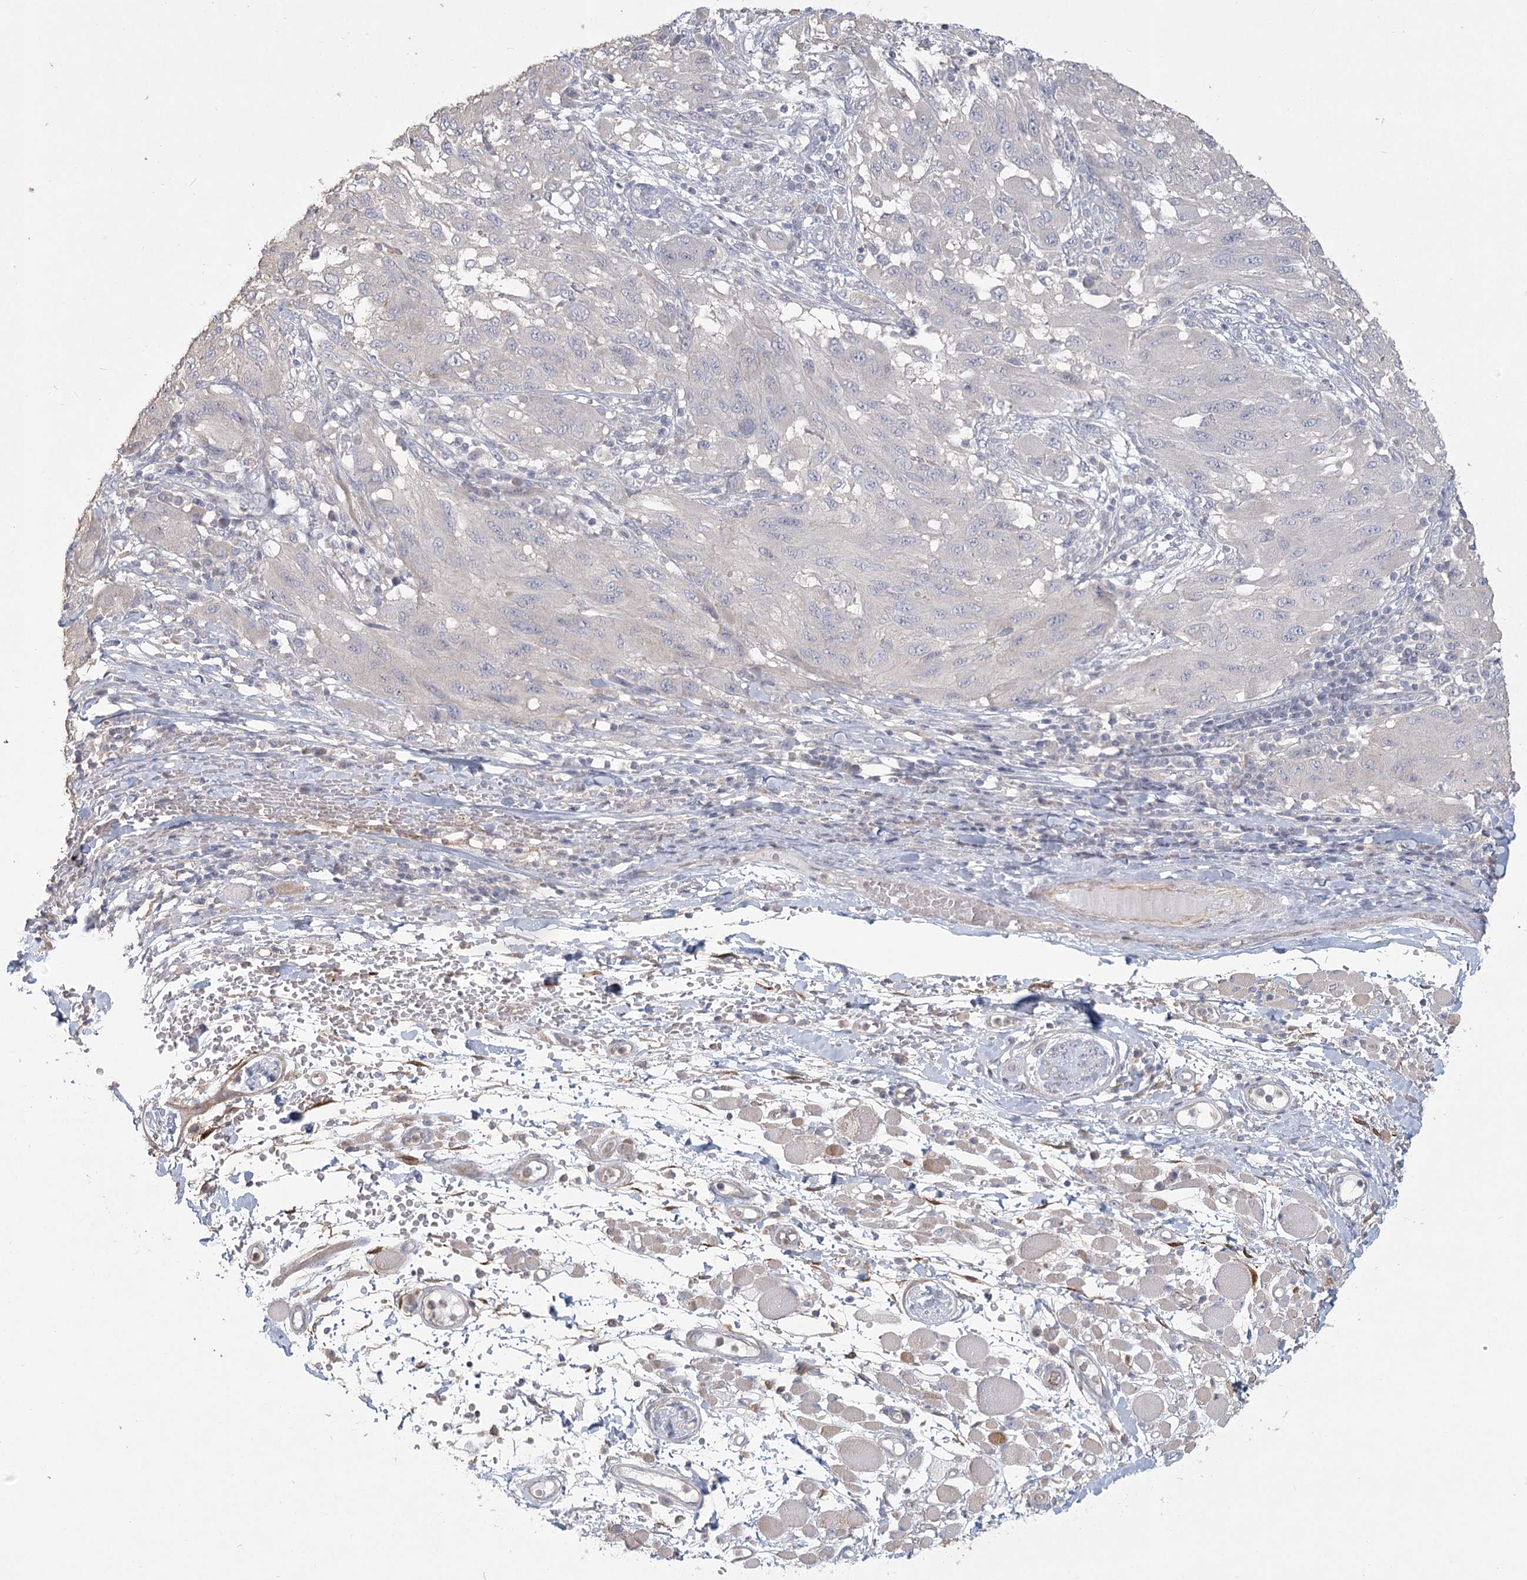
{"staining": {"intensity": "negative", "quantity": "none", "location": "none"}, "tissue": "melanoma", "cell_type": "Tumor cells", "image_type": "cancer", "snomed": [{"axis": "morphology", "description": "Malignant melanoma, NOS"}, {"axis": "topography", "description": "Skin"}], "caption": "Immunohistochemistry micrograph of human melanoma stained for a protein (brown), which reveals no staining in tumor cells.", "gene": "CNTLN", "patient": {"sex": "female", "age": 91}}